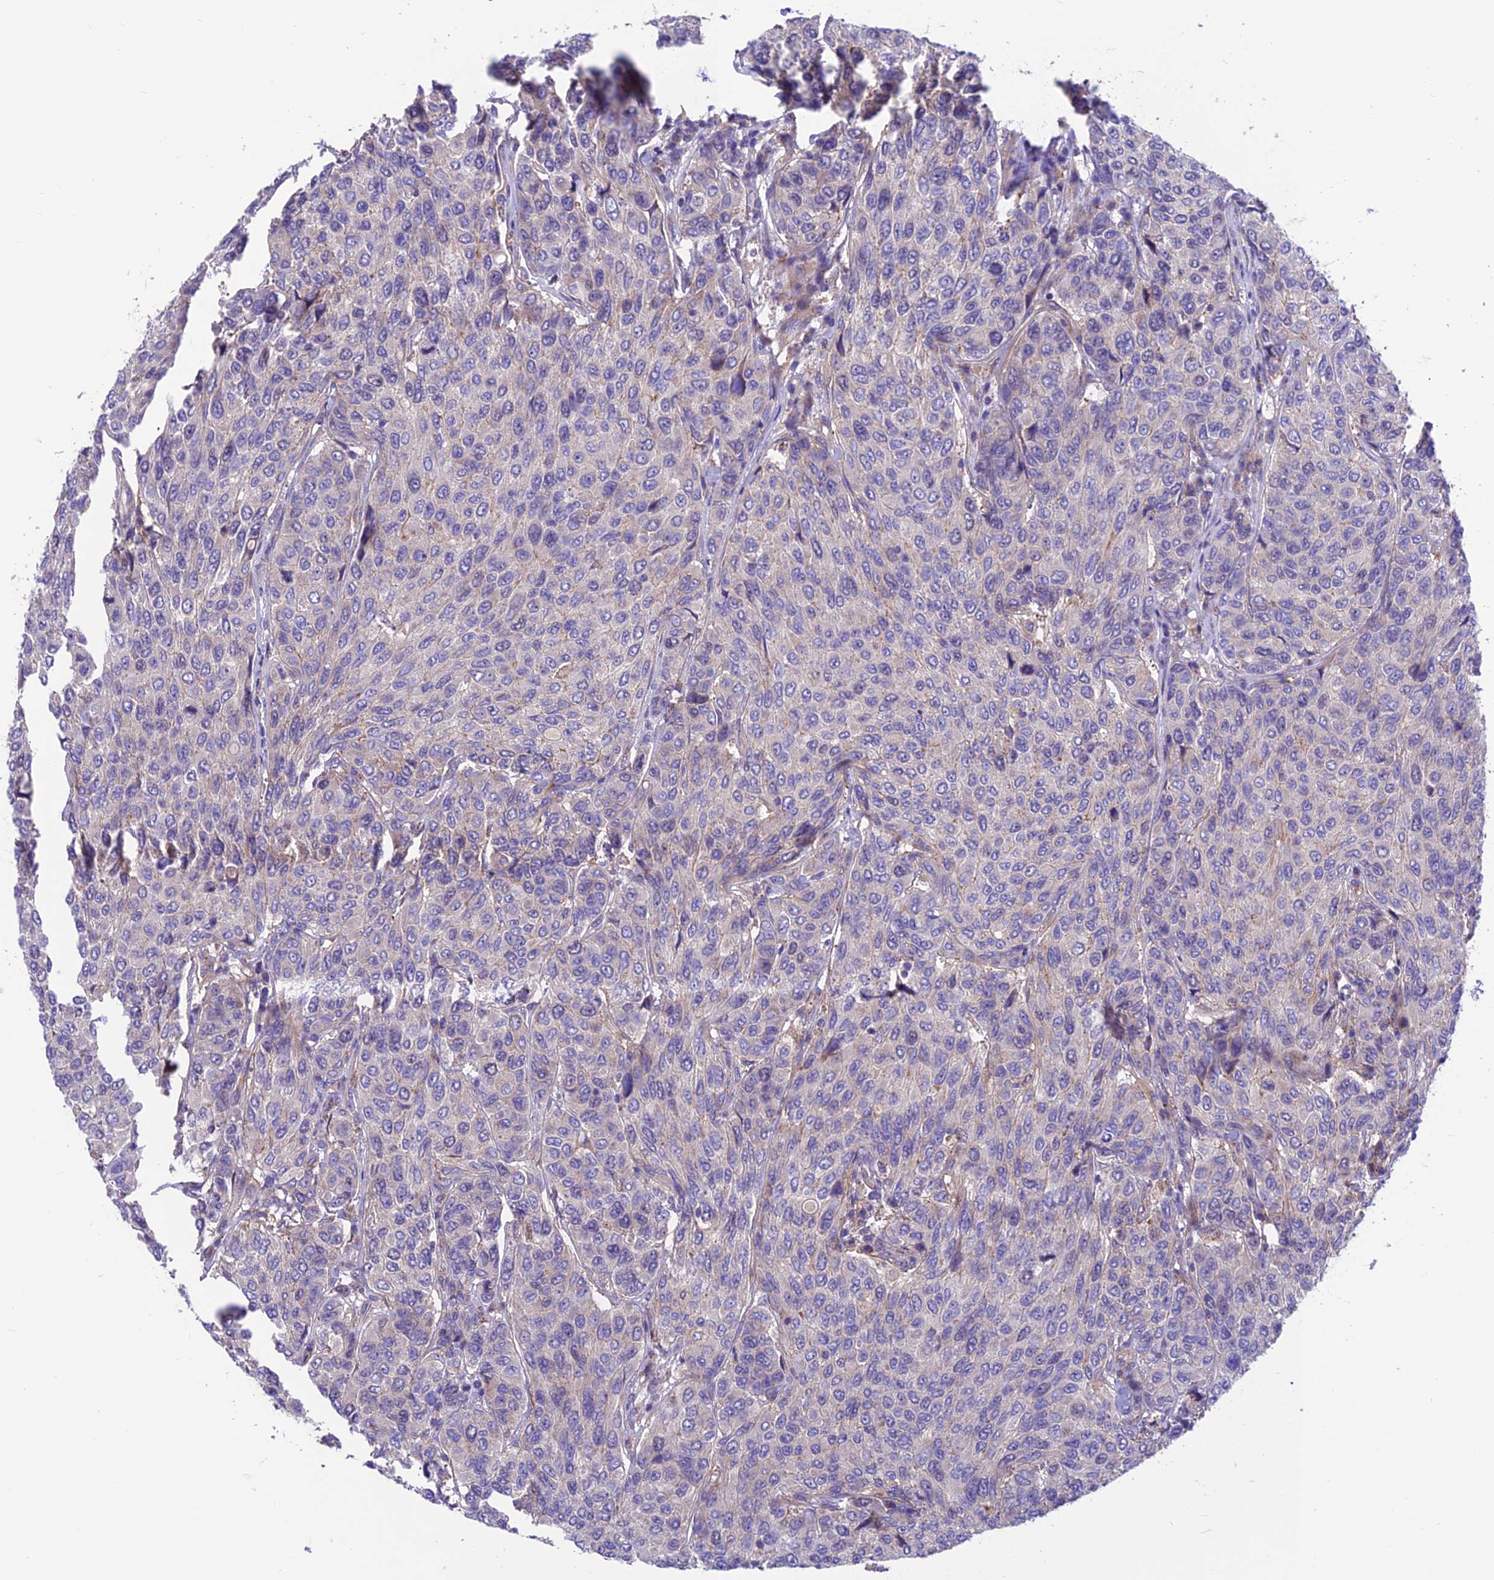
{"staining": {"intensity": "weak", "quantity": "<25%", "location": "cytoplasmic/membranous"}, "tissue": "breast cancer", "cell_type": "Tumor cells", "image_type": "cancer", "snomed": [{"axis": "morphology", "description": "Duct carcinoma"}, {"axis": "topography", "description": "Breast"}], "caption": "Immunohistochemical staining of invasive ductal carcinoma (breast) exhibits no significant staining in tumor cells. (Immunohistochemistry (ihc), brightfield microscopy, high magnification).", "gene": "VPS16", "patient": {"sex": "female", "age": 55}}